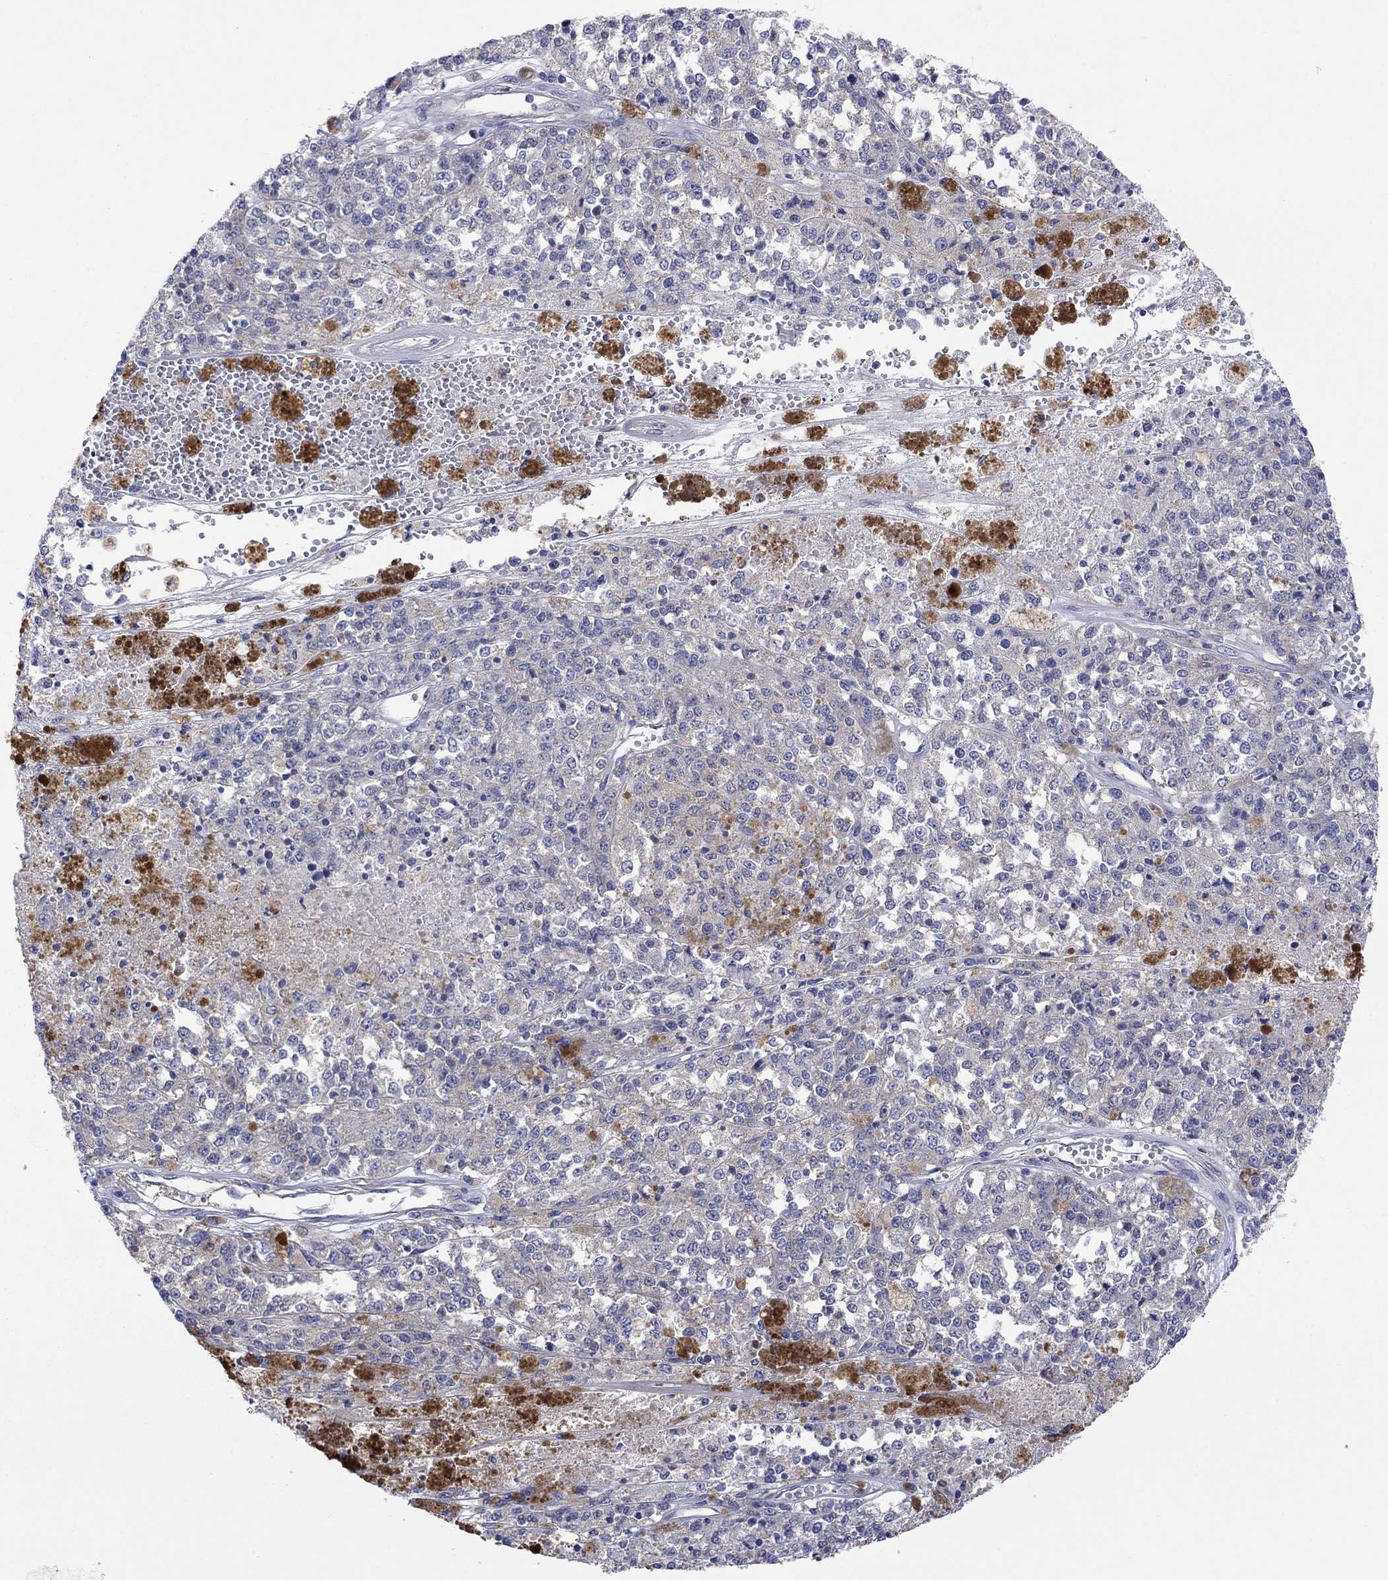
{"staining": {"intensity": "negative", "quantity": "none", "location": "none"}, "tissue": "melanoma", "cell_type": "Tumor cells", "image_type": "cancer", "snomed": [{"axis": "morphology", "description": "Malignant melanoma, Metastatic site"}, {"axis": "topography", "description": "Lymph node"}], "caption": "Malignant melanoma (metastatic site) was stained to show a protein in brown. There is no significant staining in tumor cells.", "gene": "TPRN", "patient": {"sex": "female", "age": 64}}